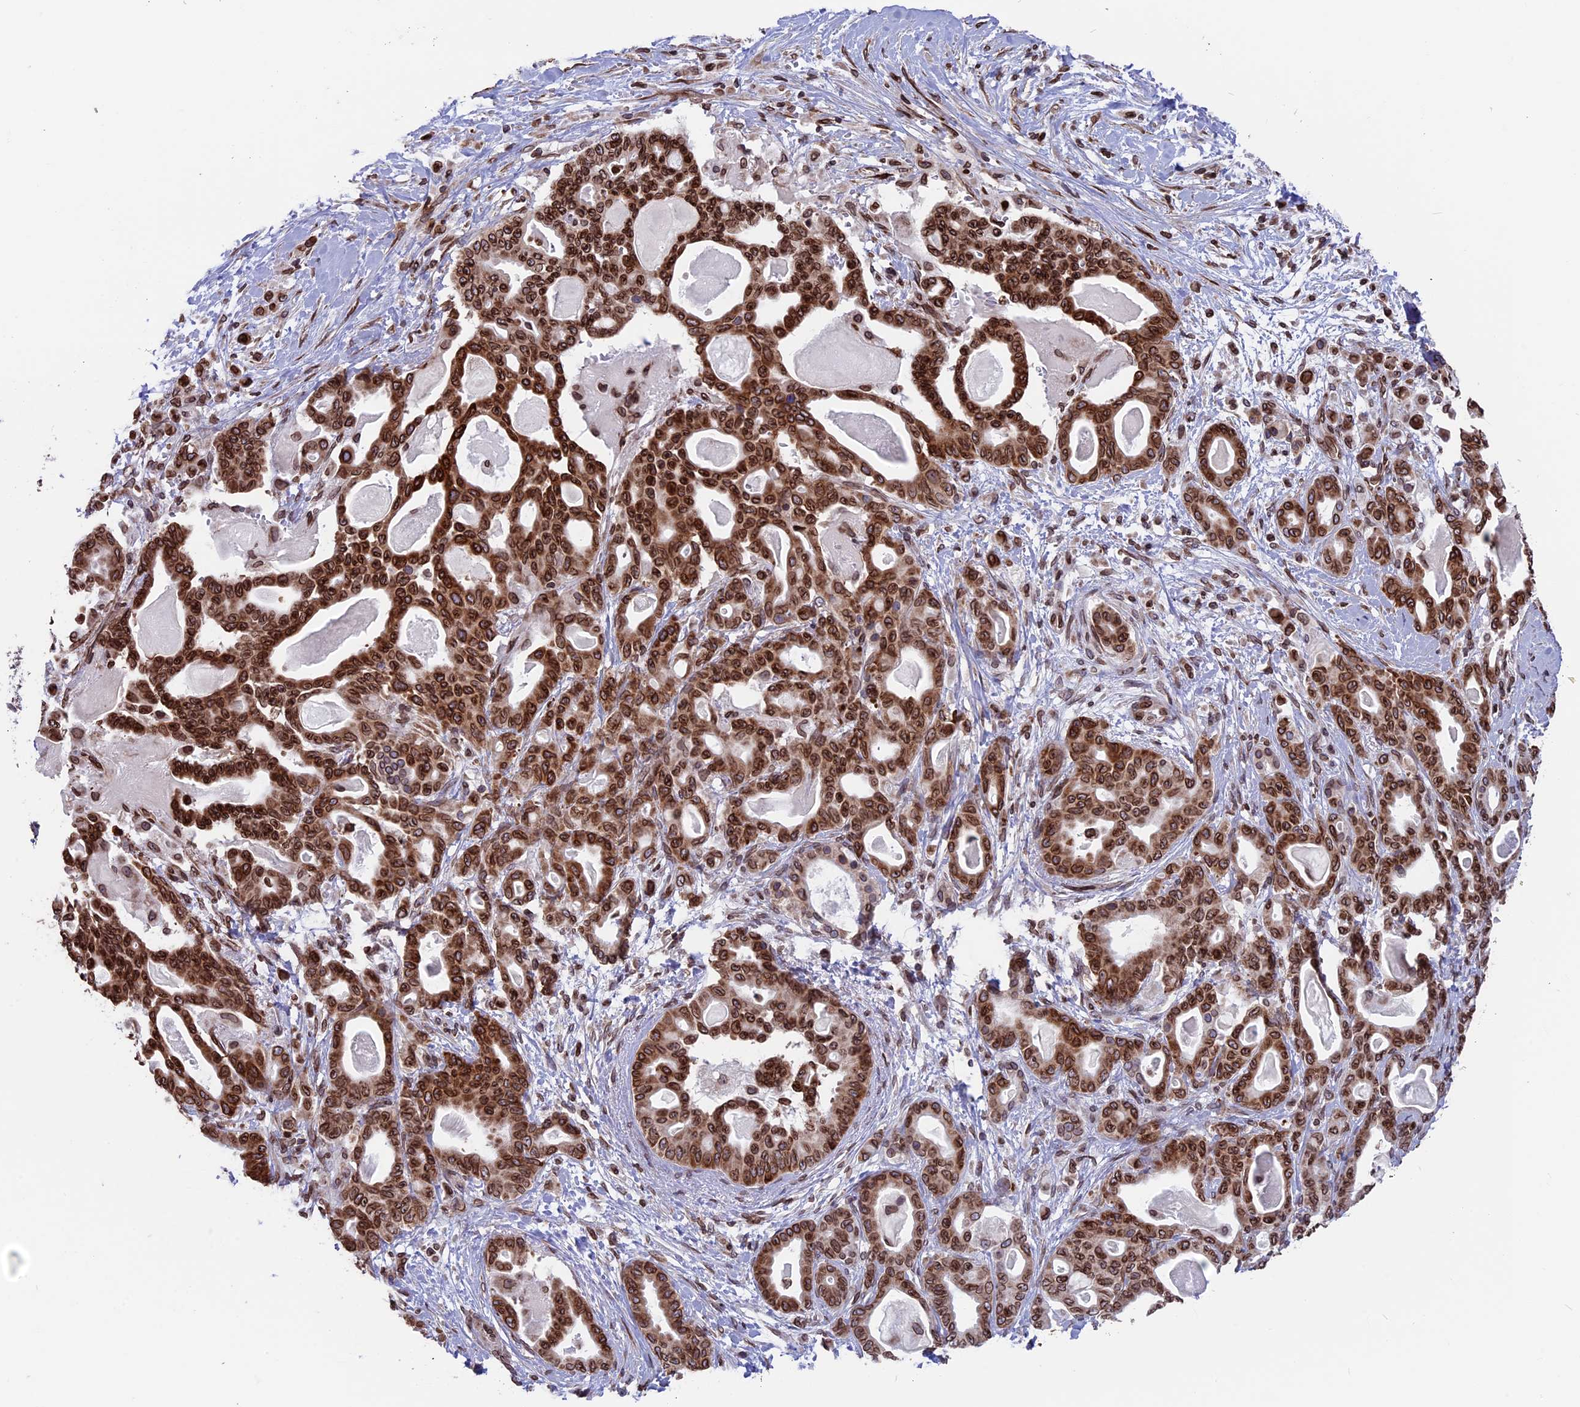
{"staining": {"intensity": "strong", "quantity": ">75%", "location": "cytoplasmic/membranous,nuclear"}, "tissue": "pancreatic cancer", "cell_type": "Tumor cells", "image_type": "cancer", "snomed": [{"axis": "morphology", "description": "Adenocarcinoma, NOS"}, {"axis": "topography", "description": "Pancreas"}], "caption": "This is a histology image of IHC staining of pancreatic adenocarcinoma, which shows strong expression in the cytoplasmic/membranous and nuclear of tumor cells.", "gene": "PTCHD4", "patient": {"sex": "male", "age": 63}}